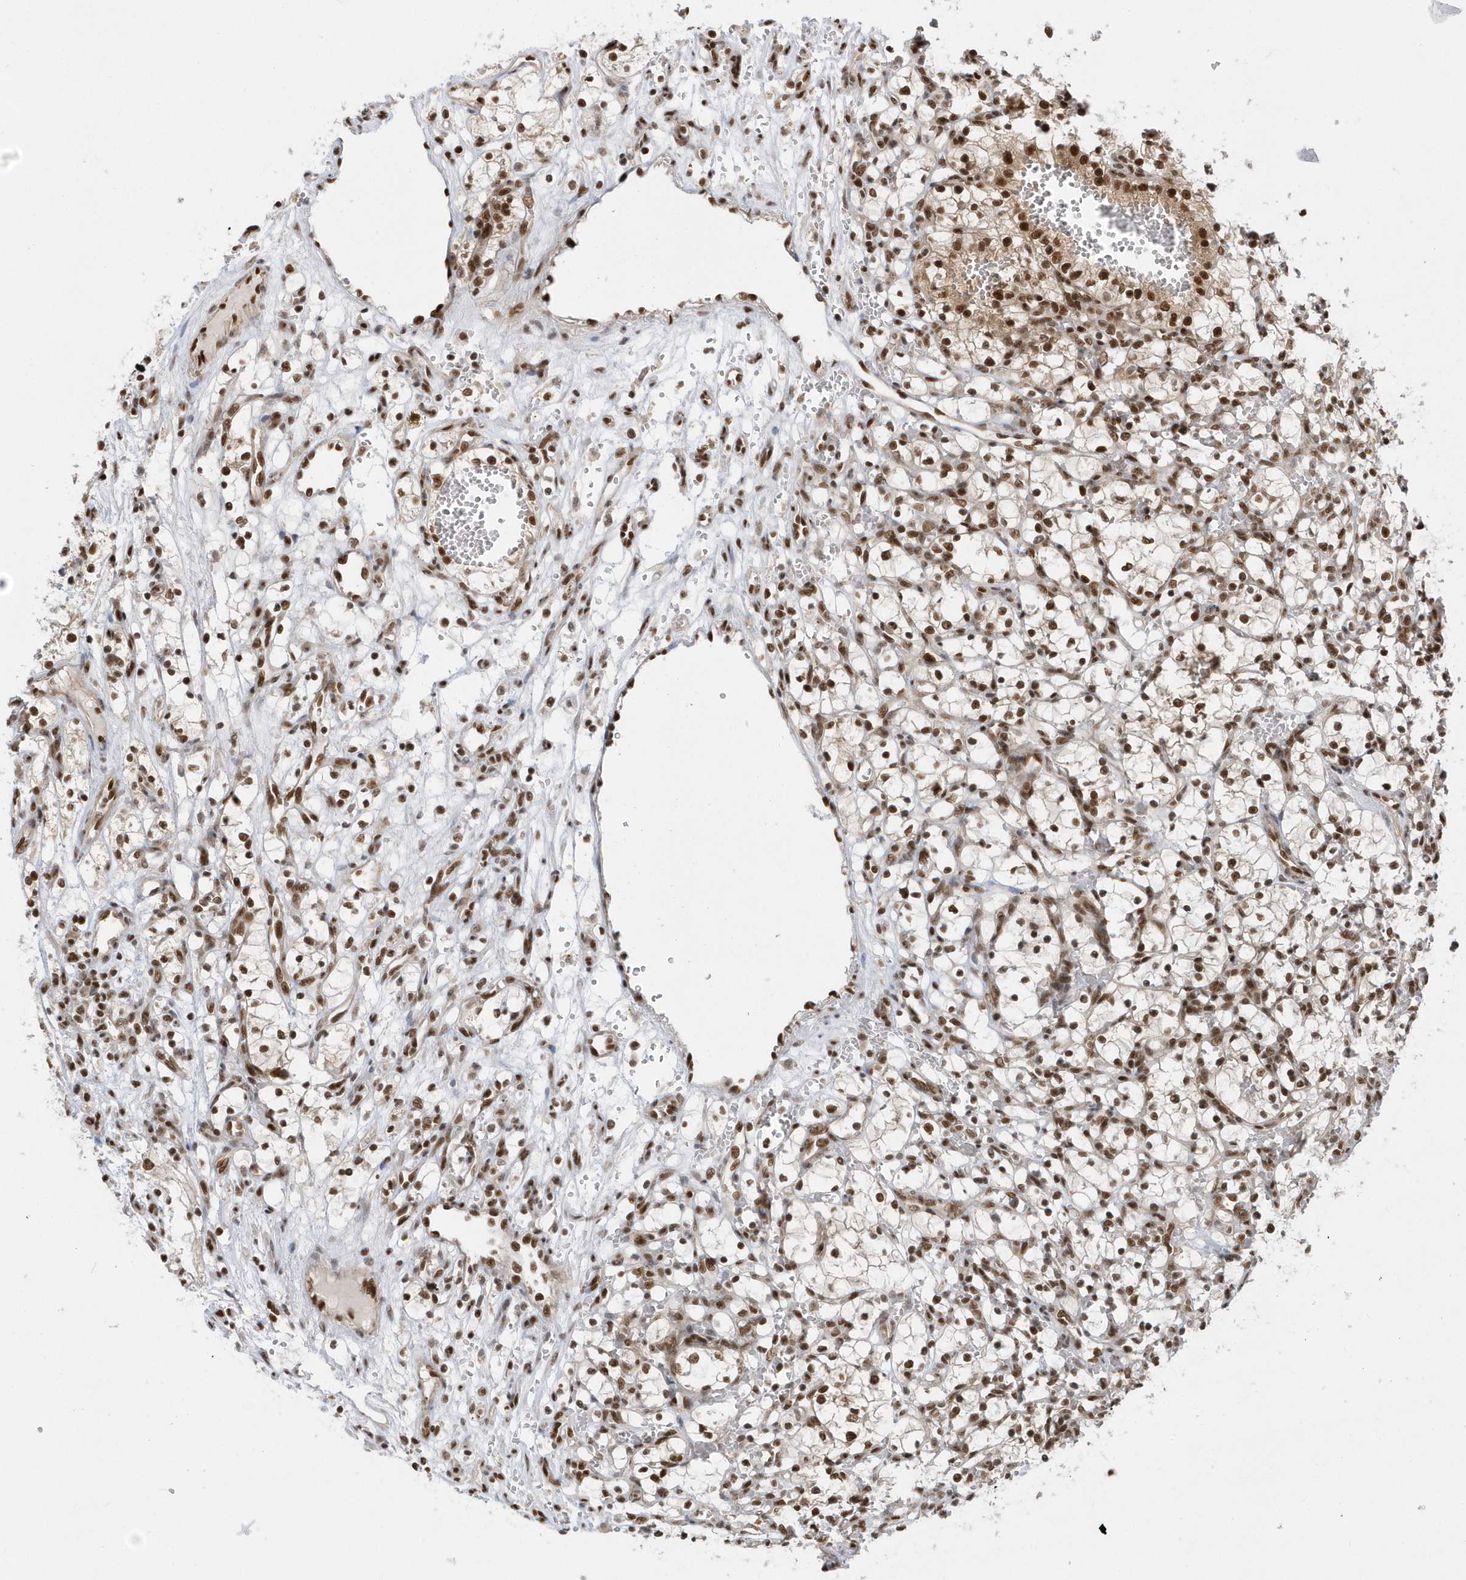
{"staining": {"intensity": "strong", "quantity": ">75%", "location": "nuclear"}, "tissue": "renal cancer", "cell_type": "Tumor cells", "image_type": "cancer", "snomed": [{"axis": "morphology", "description": "Adenocarcinoma, NOS"}, {"axis": "topography", "description": "Kidney"}], "caption": "This is an image of immunohistochemistry staining of renal adenocarcinoma, which shows strong positivity in the nuclear of tumor cells.", "gene": "SEPHS1", "patient": {"sex": "female", "age": 69}}